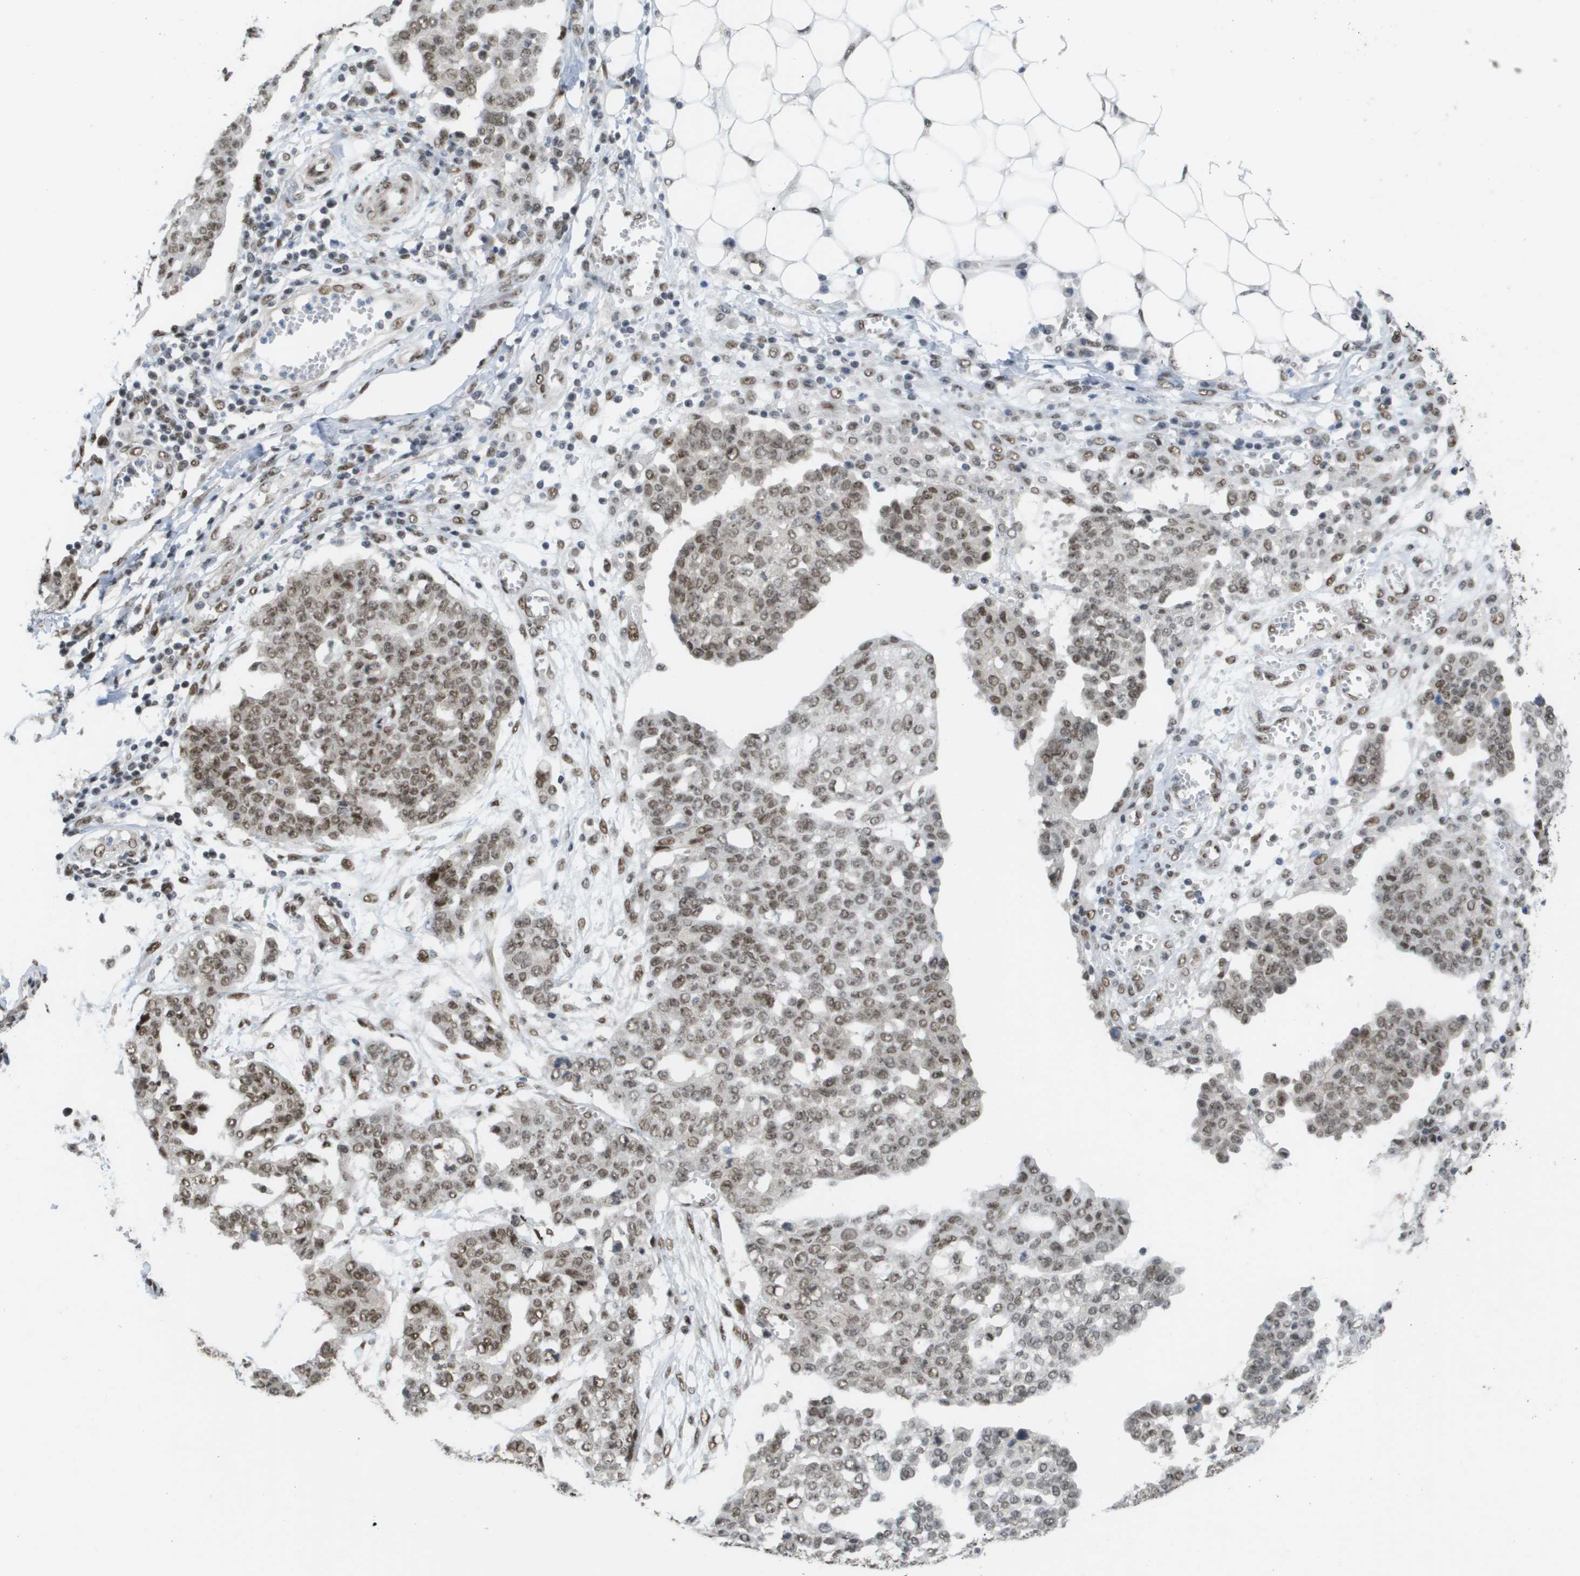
{"staining": {"intensity": "moderate", "quantity": ">75%", "location": "nuclear"}, "tissue": "ovarian cancer", "cell_type": "Tumor cells", "image_type": "cancer", "snomed": [{"axis": "morphology", "description": "Cystadenocarcinoma, serous, NOS"}, {"axis": "topography", "description": "Soft tissue"}, {"axis": "topography", "description": "Ovary"}], "caption": "A brown stain shows moderate nuclear positivity of a protein in human serous cystadenocarcinoma (ovarian) tumor cells.", "gene": "CDT1", "patient": {"sex": "female", "age": 57}}